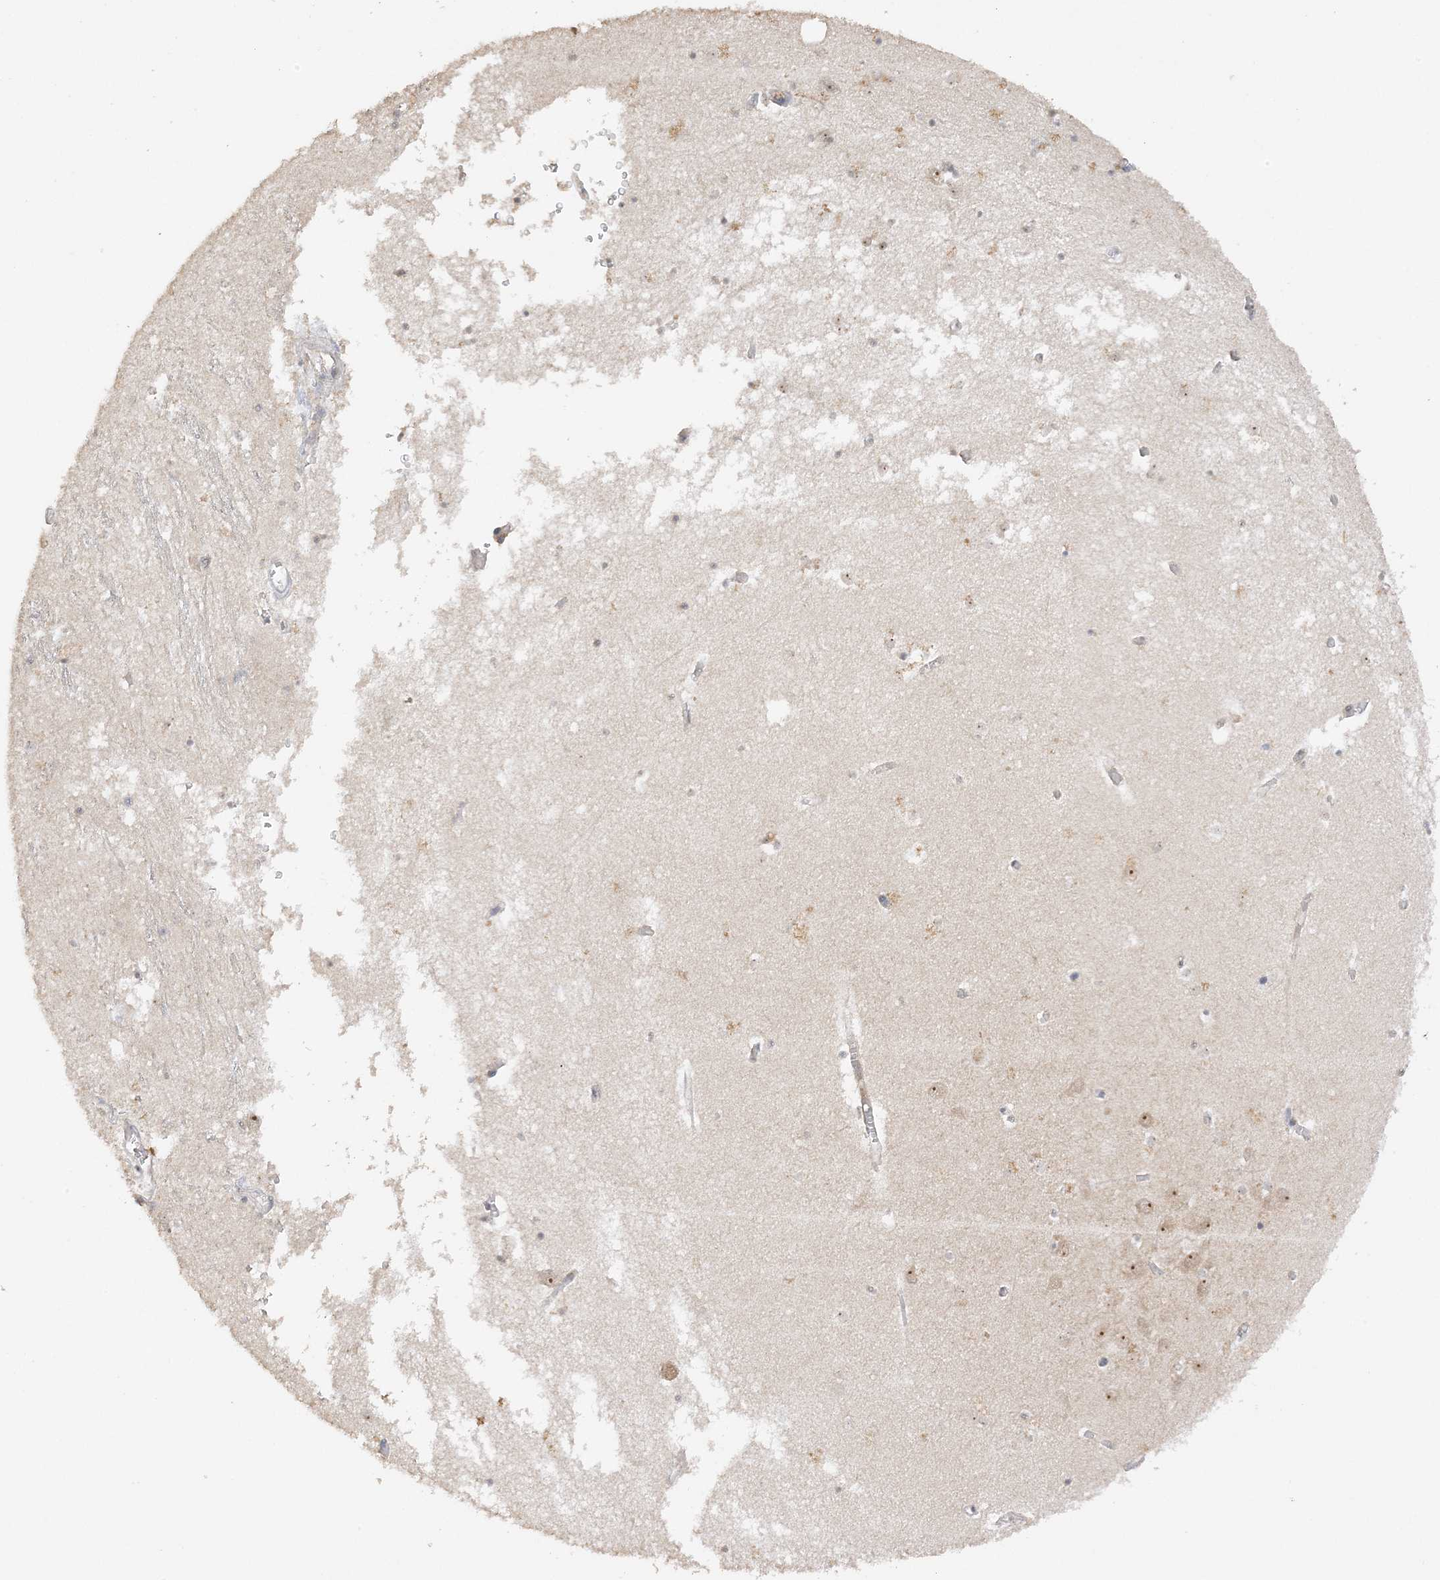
{"staining": {"intensity": "negative", "quantity": "none", "location": "none"}, "tissue": "hippocampus", "cell_type": "Glial cells", "image_type": "normal", "snomed": [{"axis": "morphology", "description": "Normal tissue, NOS"}, {"axis": "topography", "description": "Hippocampus"}], "caption": "Immunohistochemical staining of unremarkable human hippocampus exhibits no significant staining in glial cells.", "gene": "DDX18", "patient": {"sex": "male", "age": 70}}